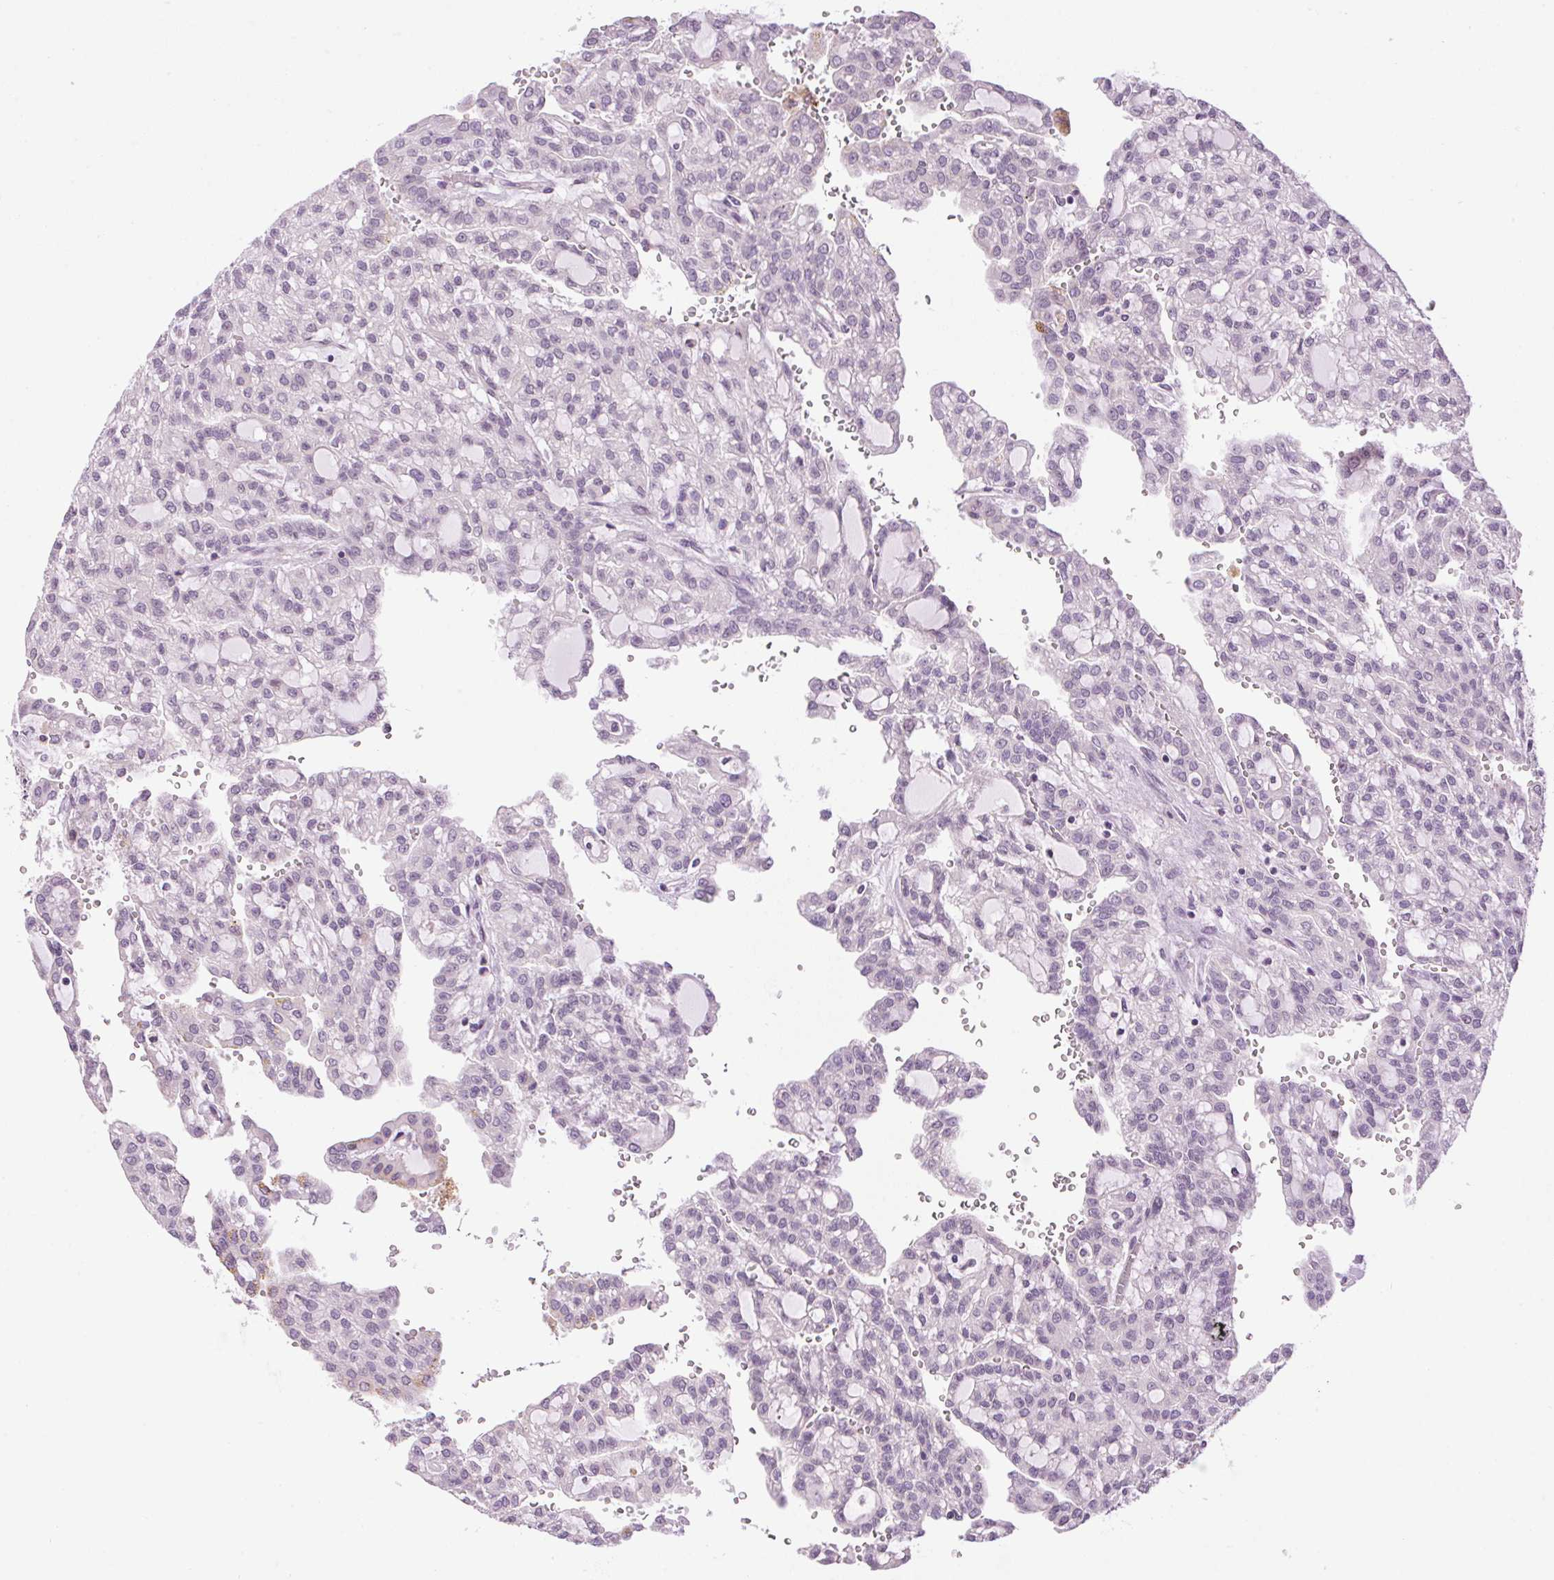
{"staining": {"intensity": "negative", "quantity": "none", "location": "none"}, "tissue": "renal cancer", "cell_type": "Tumor cells", "image_type": "cancer", "snomed": [{"axis": "morphology", "description": "Adenocarcinoma, NOS"}, {"axis": "topography", "description": "Kidney"}], "caption": "High magnification brightfield microscopy of renal cancer (adenocarcinoma) stained with DAB (brown) and counterstained with hematoxylin (blue): tumor cells show no significant staining.", "gene": "SMIM13", "patient": {"sex": "male", "age": 63}}